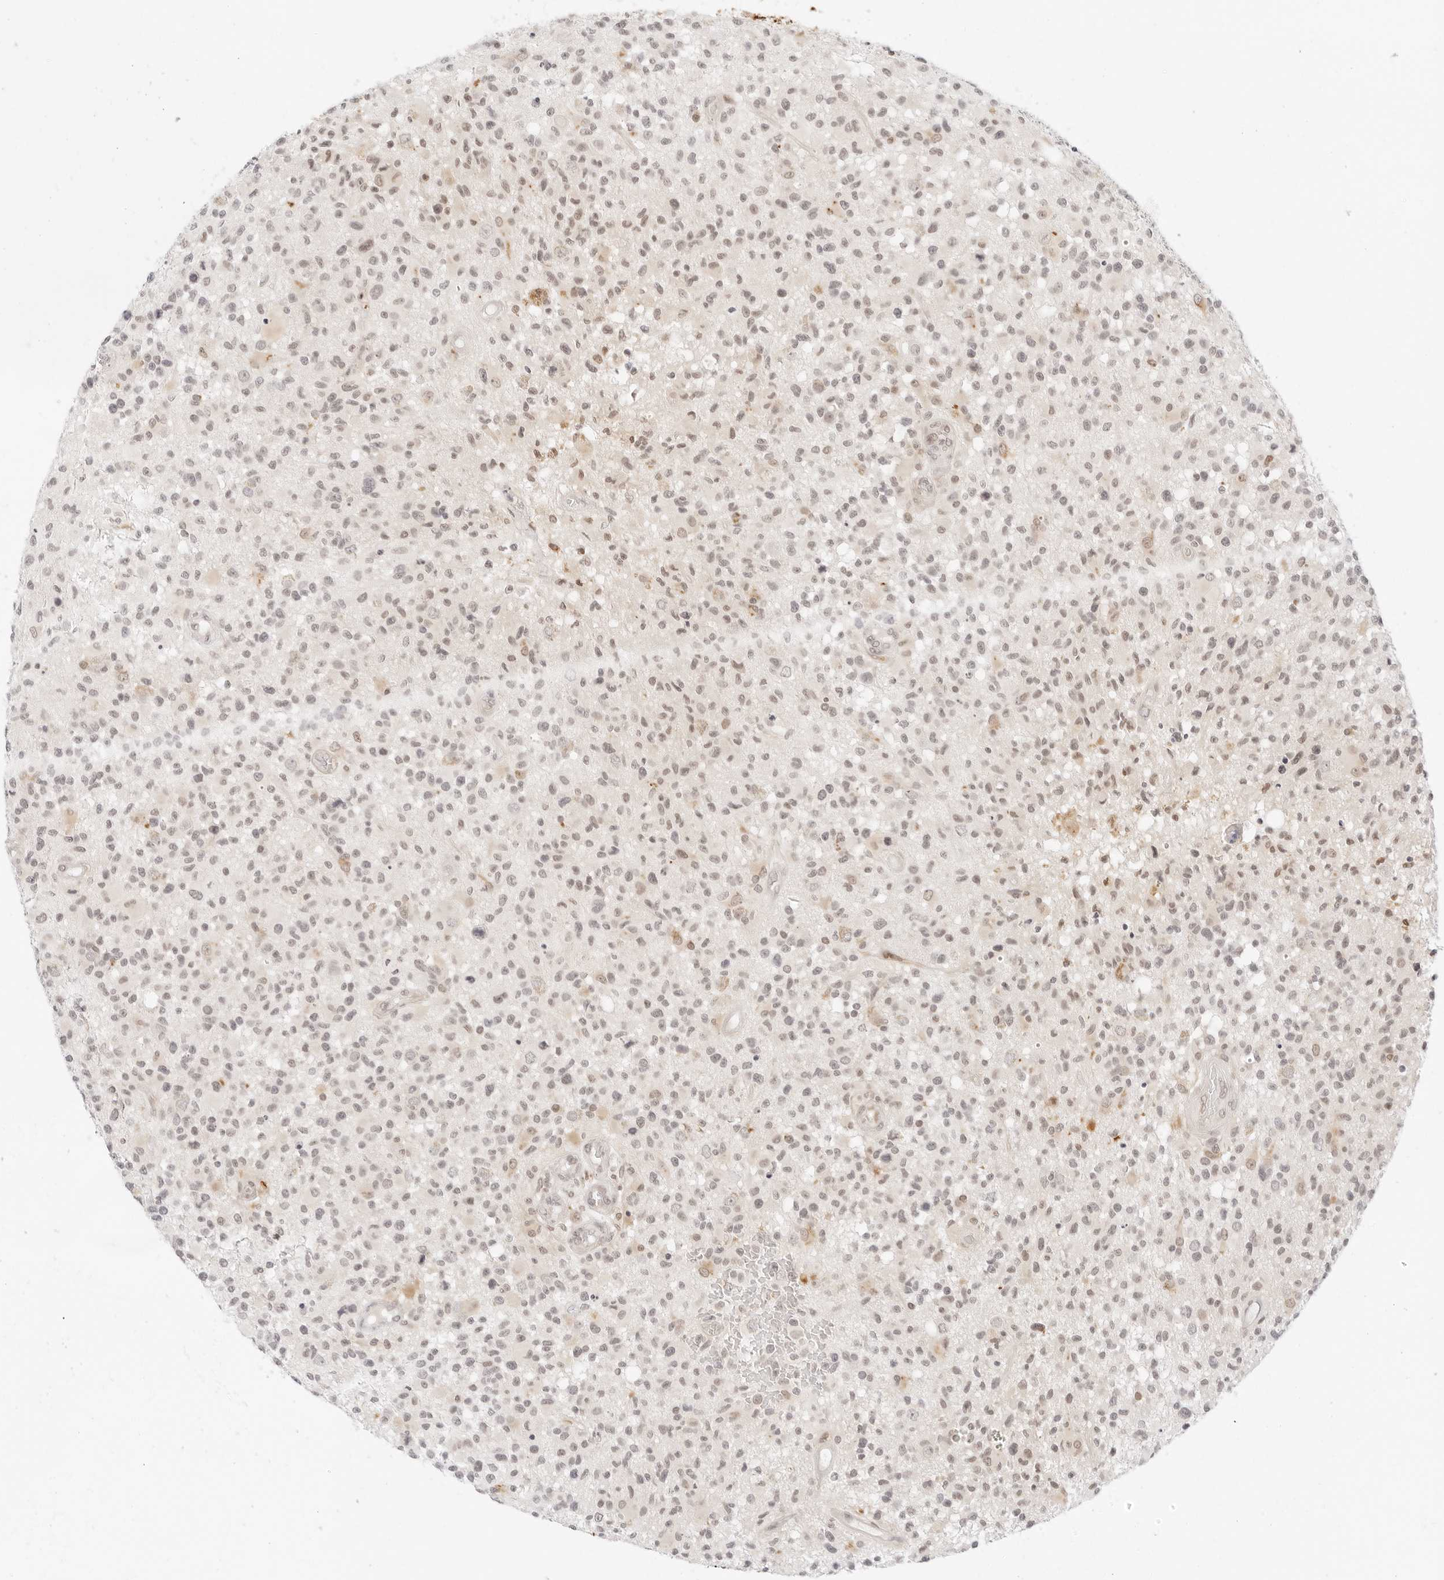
{"staining": {"intensity": "weak", "quantity": "<25%", "location": "nuclear"}, "tissue": "glioma", "cell_type": "Tumor cells", "image_type": "cancer", "snomed": [{"axis": "morphology", "description": "Glioma, malignant, High grade"}, {"axis": "morphology", "description": "Glioblastoma, NOS"}, {"axis": "topography", "description": "Brain"}], "caption": "This photomicrograph is of malignant glioma (high-grade) stained with IHC to label a protein in brown with the nuclei are counter-stained blue. There is no staining in tumor cells.", "gene": "POLR3C", "patient": {"sex": "male", "age": 60}}